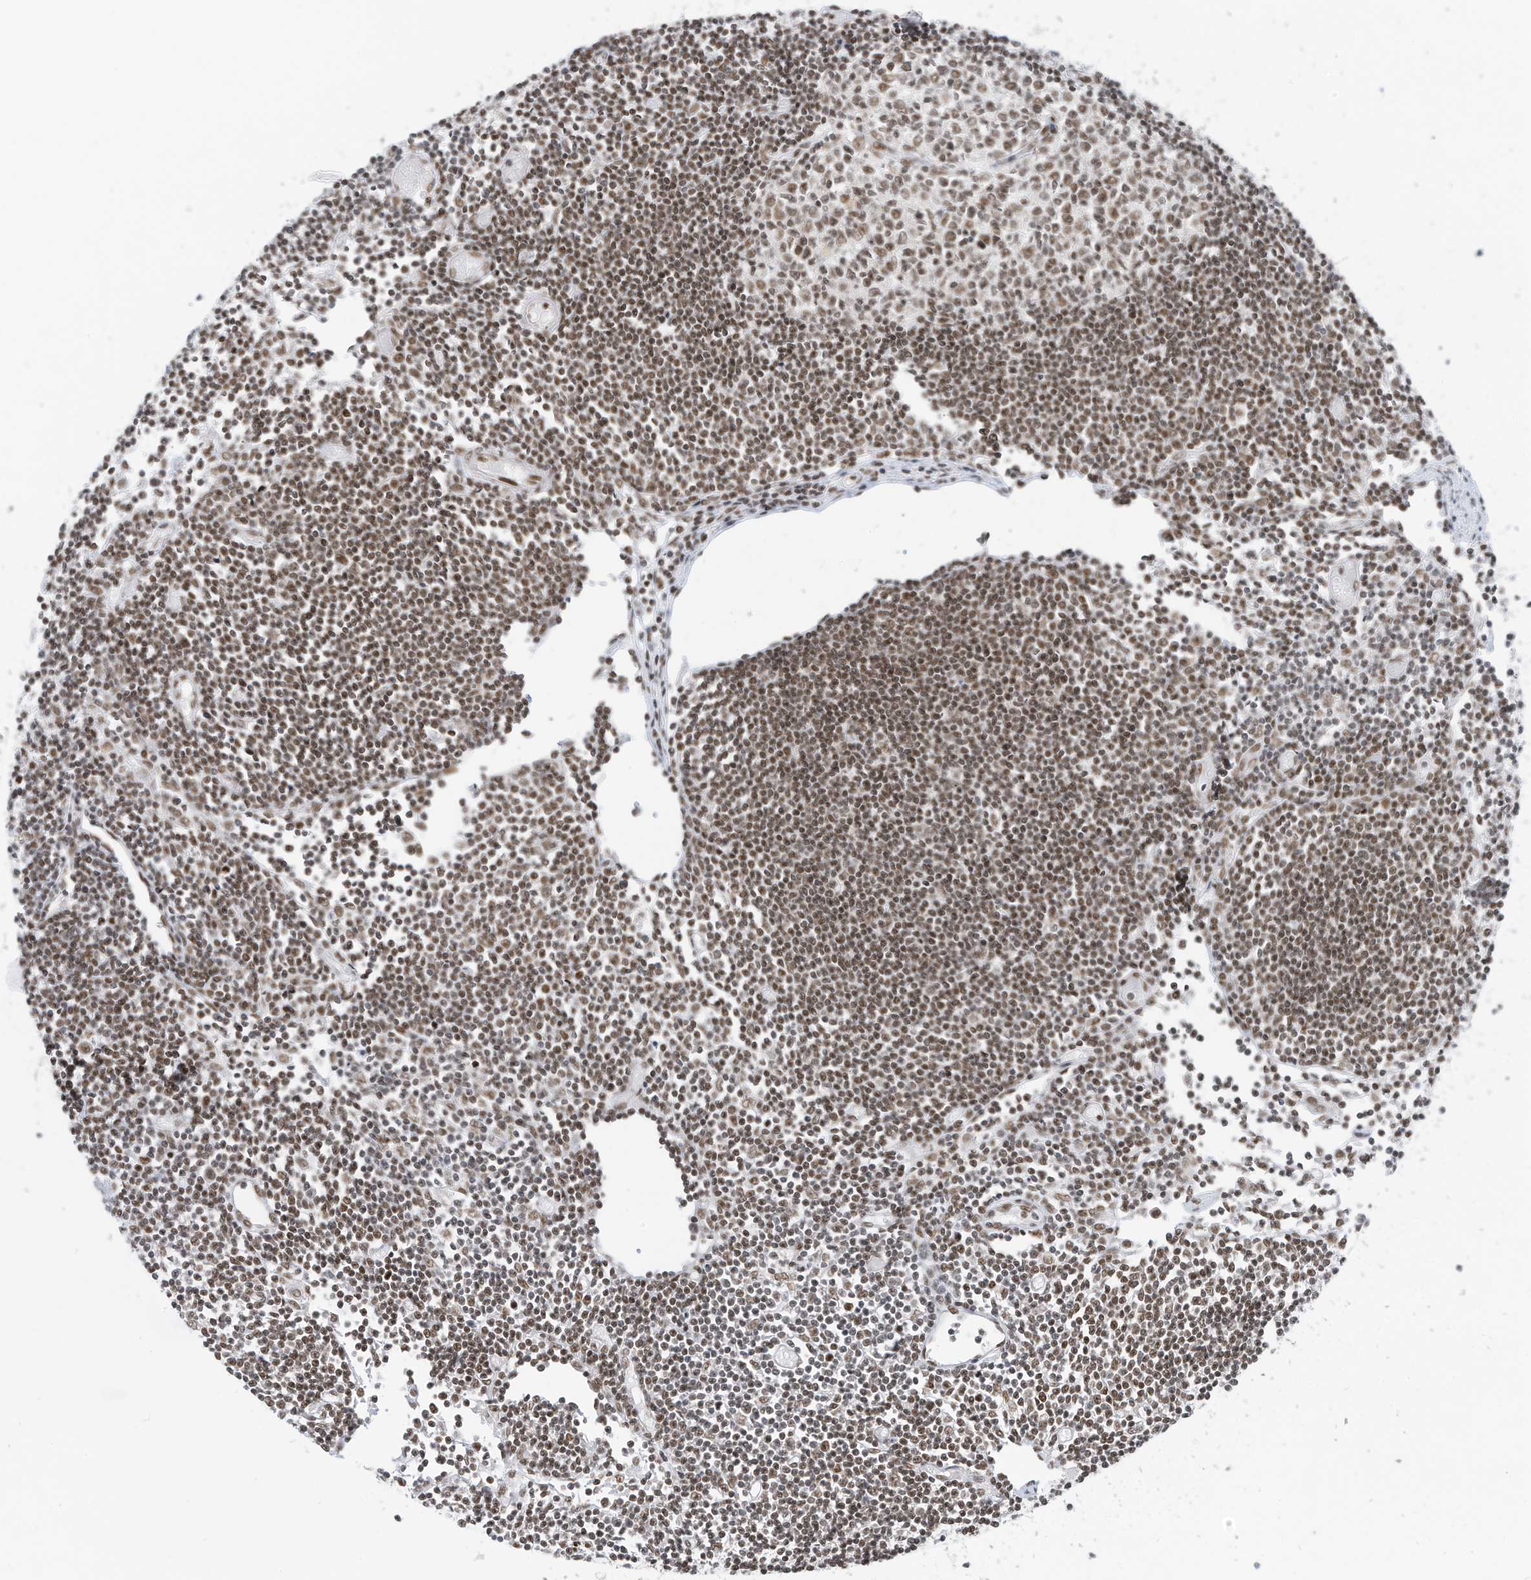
{"staining": {"intensity": "moderate", "quantity": ">75%", "location": "nuclear"}, "tissue": "lymph node", "cell_type": "Germinal center cells", "image_type": "normal", "snomed": [{"axis": "morphology", "description": "Normal tissue, NOS"}, {"axis": "topography", "description": "Lymph node"}], "caption": "Moderate nuclear positivity for a protein is identified in about >75% of germinal center cells of unremarkable lymph node using immunohistochemistry.", "gene": "AURKAIP1", "patient": {"sex": "female", "age": 11}}